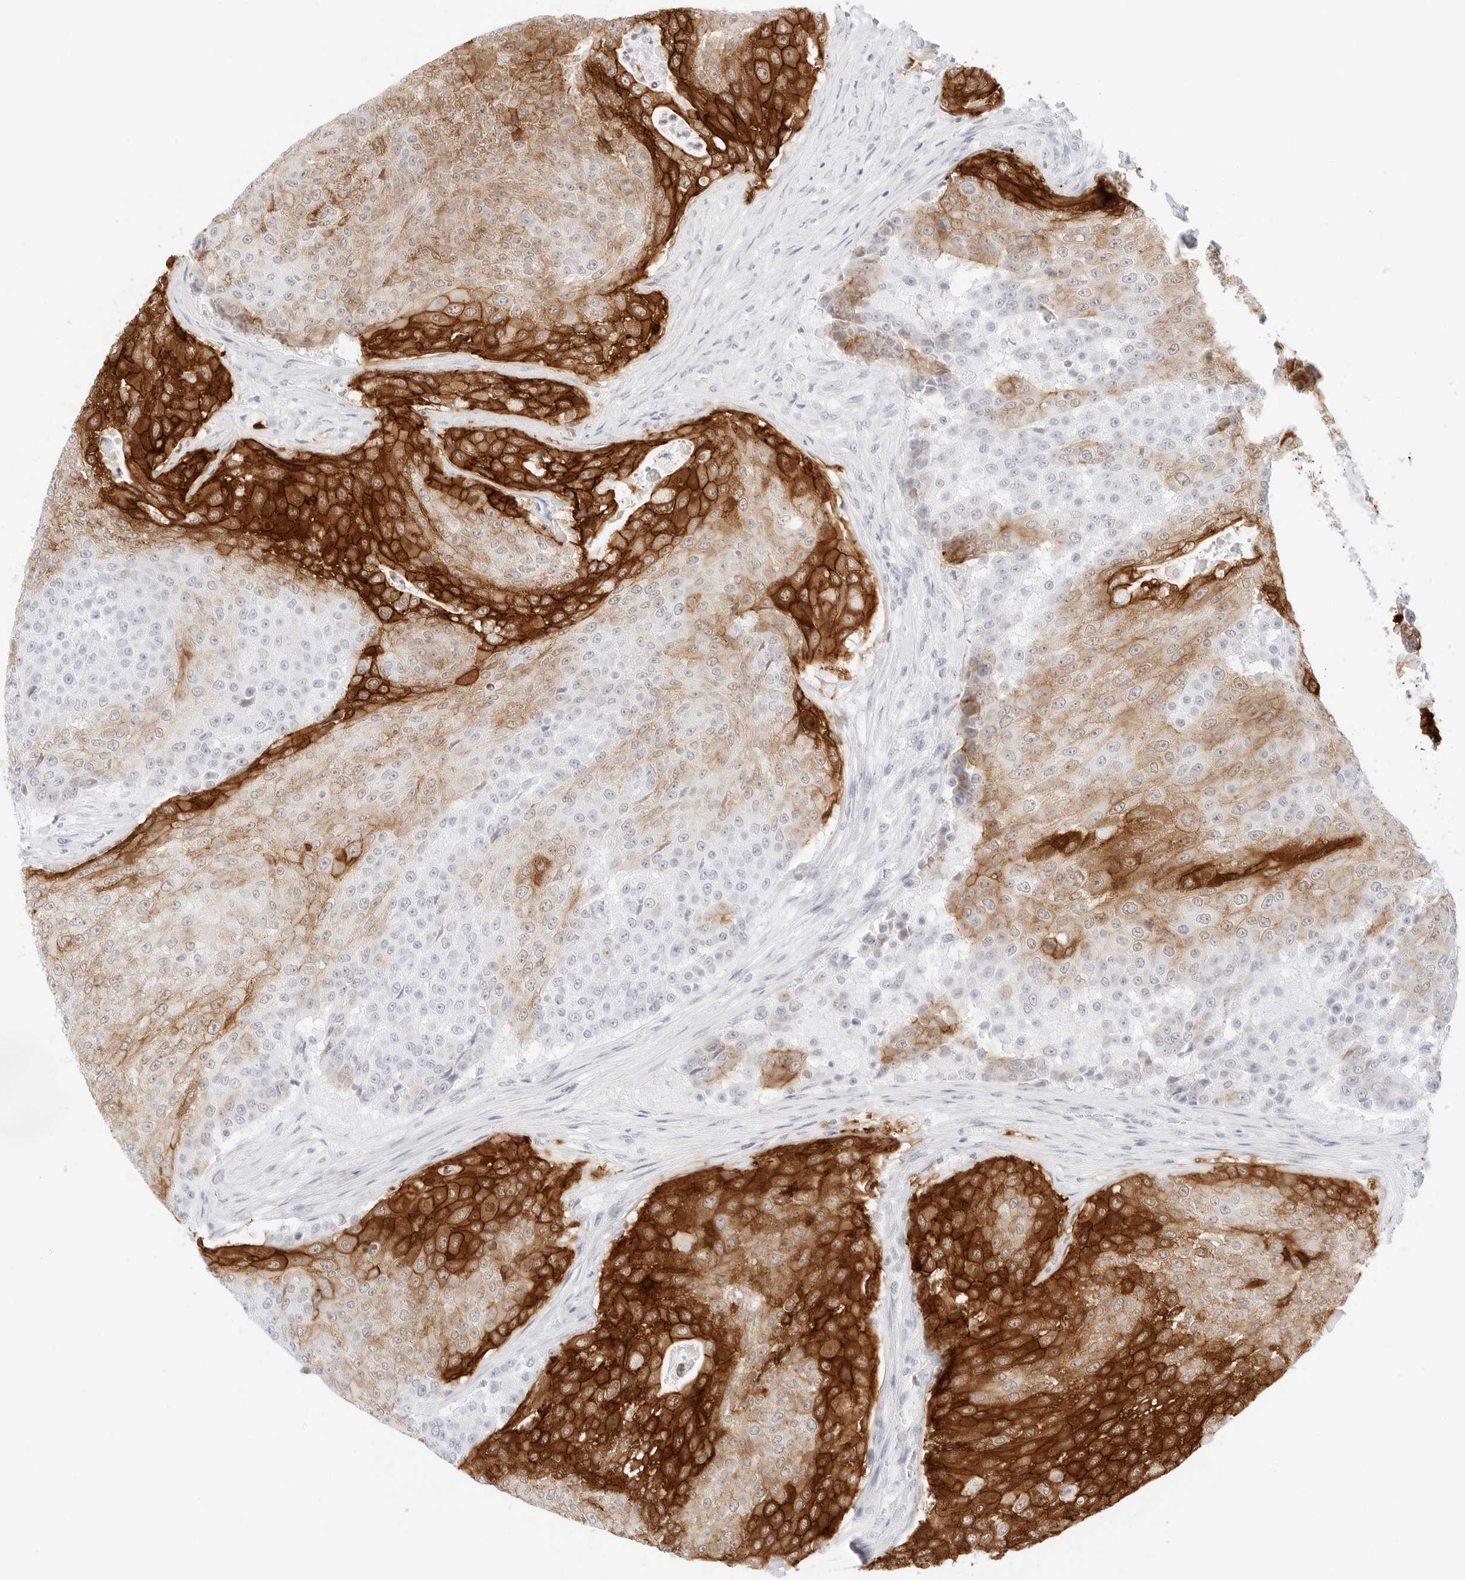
{"staining": {"intensity": "strong", "quantity": ">75%", "location": "cytoplasmic/membranous"}, "tissue": "urothelial cancer", "cell_type": "Tumor cells", "image_type": "cancer", "snomed": [{"axis": "morphology", "description": "Urothelial carcinoma, High grade"}, {"axis": "topography", "description": "Urinary bladder"}], "caption": "The immunohistochemical stain labels strong cytoplasmic/membranous positivity in tumor cells of urothelial cancer tissue. (DAB IHC with brightfield microscopy, high magnification).", "gene": "CDH1", "patient": {"sex": "female", "age": 63}}